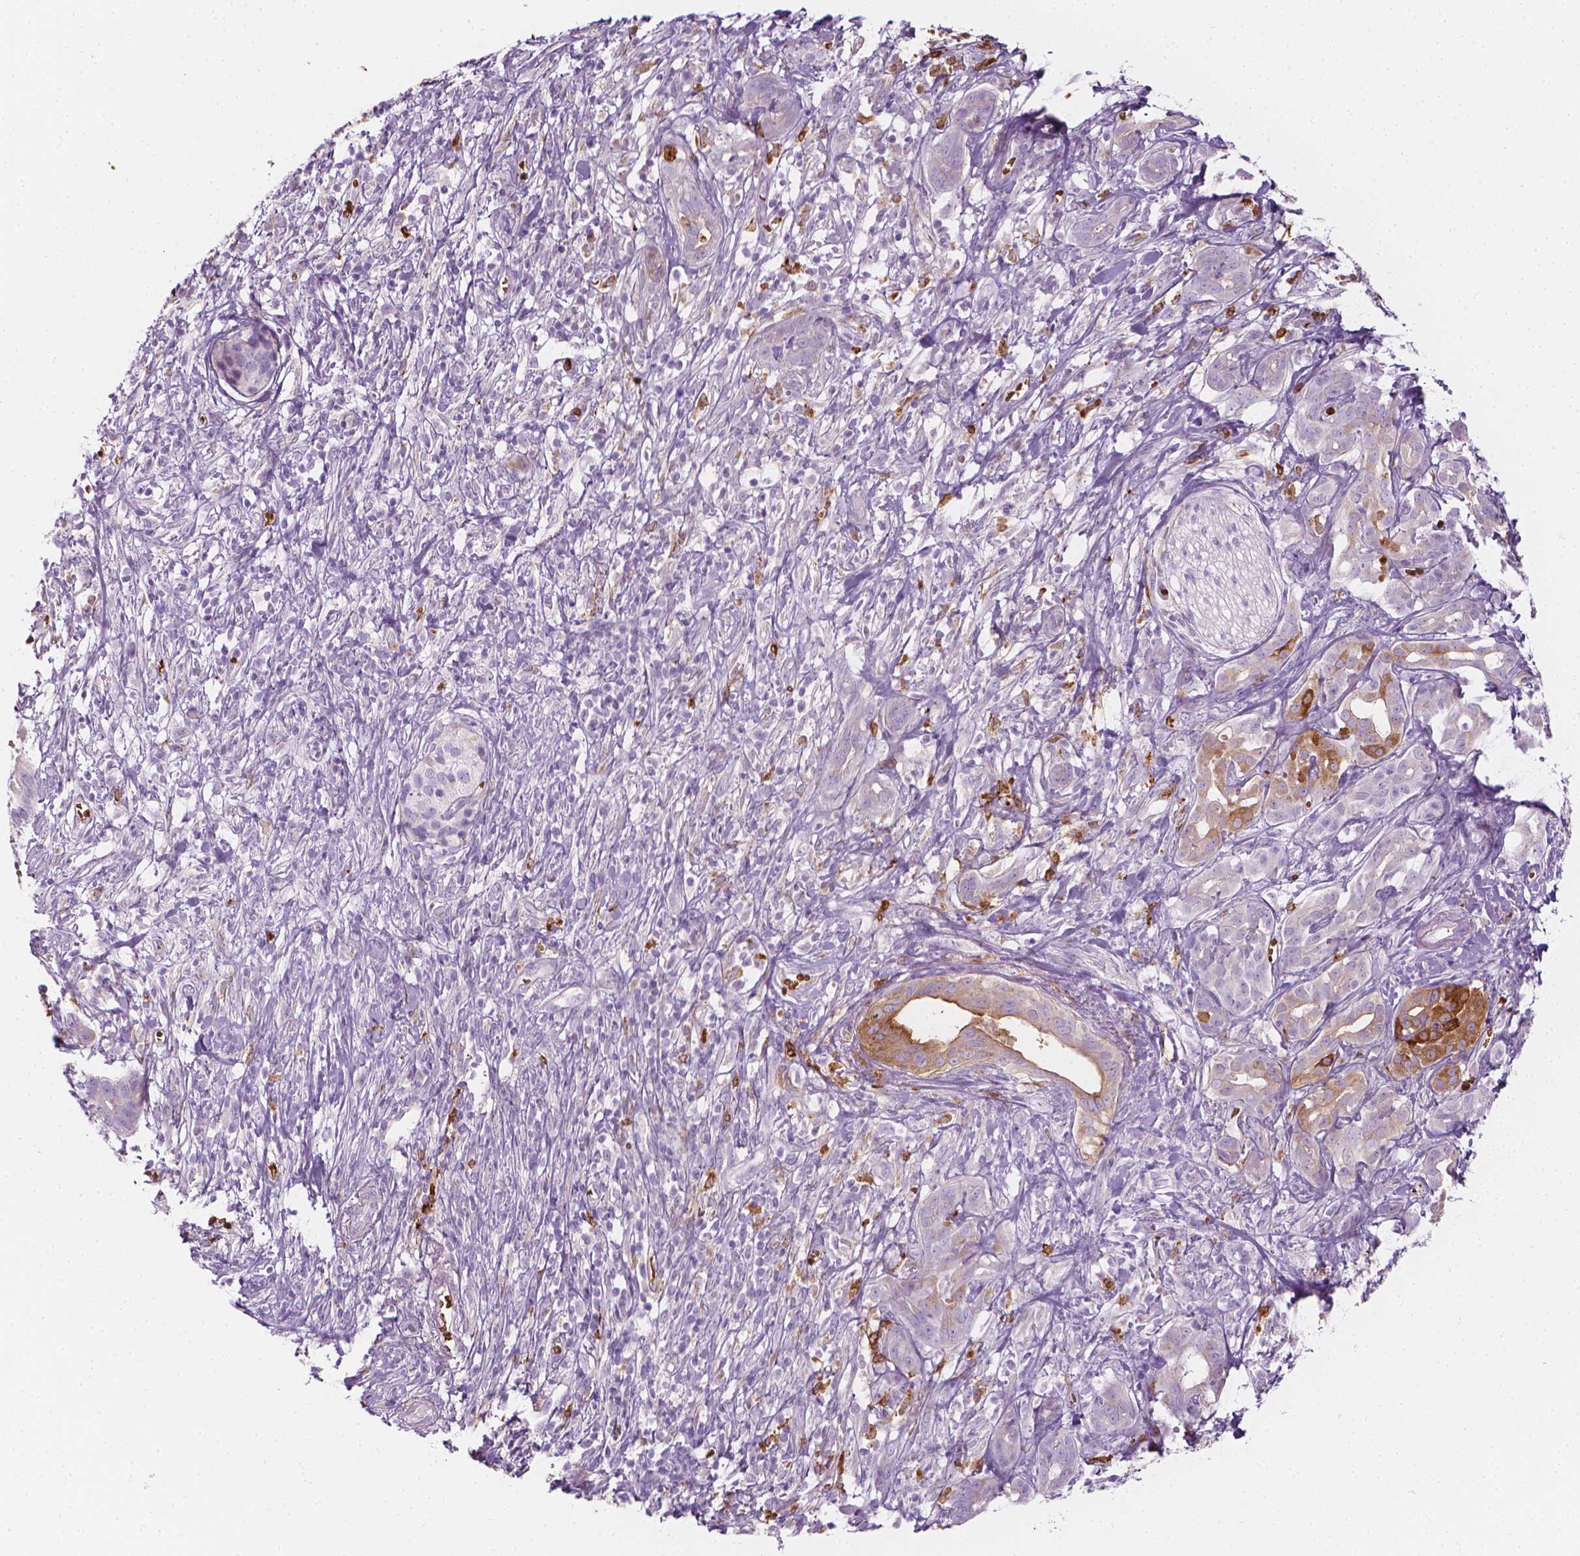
{"staining": {"intensity": "strong", "quantity": "<25%", "location": "cytoplasmic/membranous"}, "tissue": "pancreatic cancer", "cell_type": "Tumor cells", "image_type": "cancer", "snomed": [{"axis": "morphology", "description": "Adenocarcinoma, NOS"}, {"axis": "topography", "description": "Pancreas"}], "caption": "Strong cytoplasmic/membranous expression for a protein is appreciated in approximately <25% of tumor cells of pancreatic cancer using immunohistochemistry (IHC).", "gene": "CES1", "patient": {"sex": "male", "age": 61}}